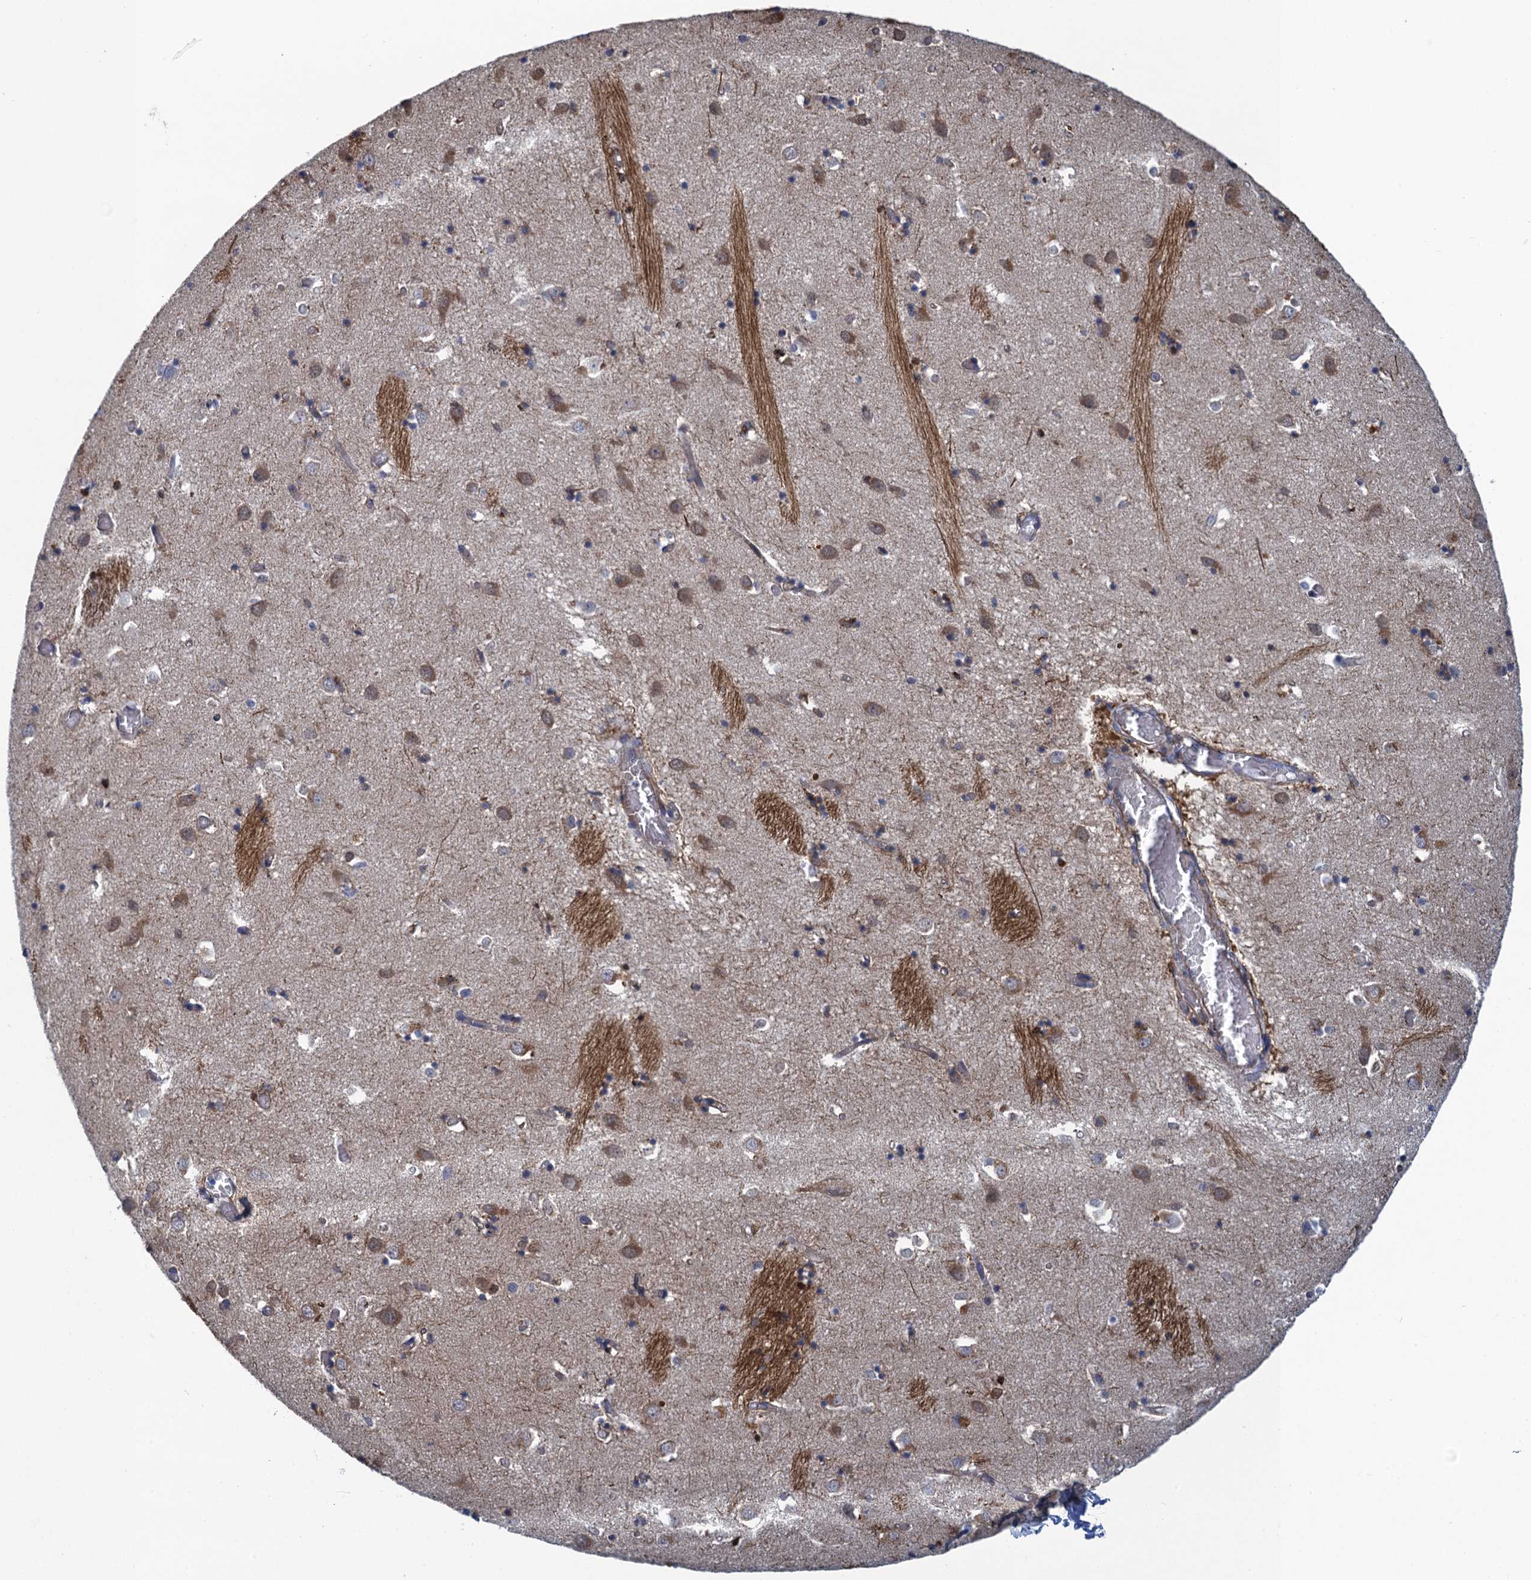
{"staining": {"intensity": "moderate", "quantity": "<25%", "location": "cytoplasmic/membranous"}, "tissue": "caudate", "cell_type": "Glial cells", "image_type": "normal", "snomed": [{"axis": "morphology", "description": "Normal tissue, NOS"}, {"axis": "topography", "description": "Lateral ventricle wall"}], "caption": "Caudate stained with DAB immunohistochemistry reveals low levels of moderate cytoplasmic/membranous expression in about <25% of glial cells. (IHC, brightfield microscopy, high magnification).", "gene": "SCEL", "patient": {"sex": "male", "age": 70}}